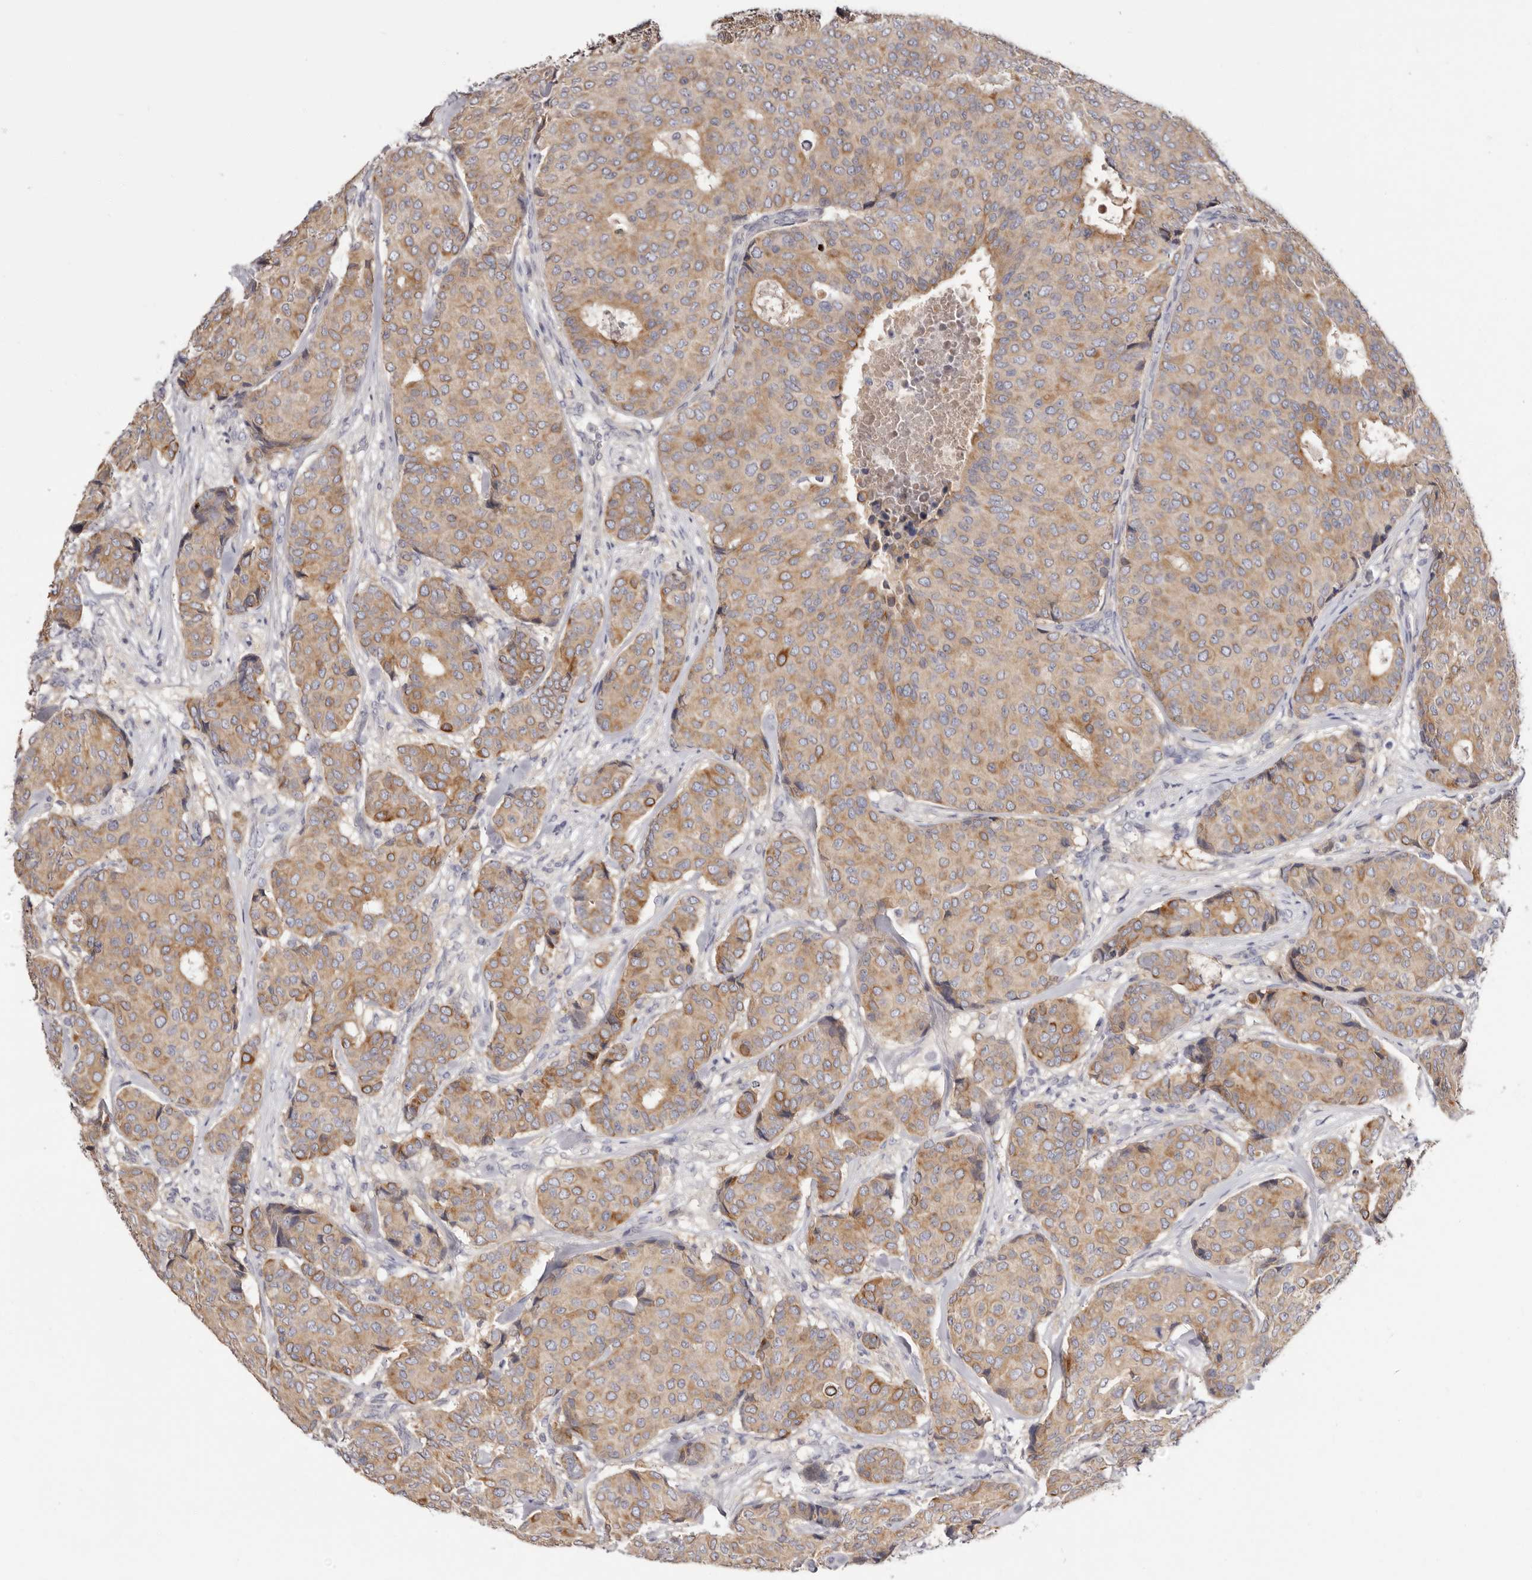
{"staining": {"intensity": "moderate", "quantity": ">75%", "location": "cytoplasmic/membranous"}, "tissue": "breast cancer", "cell_type": "Tumor cells", "image_type": "cancer", "snomed": [{"axis": "morphology", "description": "Duct carcinoma"}, {"axis": "topography", "description": "Breast"}], "caption": "Moderate cytoplasmic/membranous expression for a protein is identified in approximately >75% of tumor cells of breast intraductal carcinoma using immunohistochemistry (IHC).", "gene": "STK16", "patient": {"sex": "female", "age": 75}}